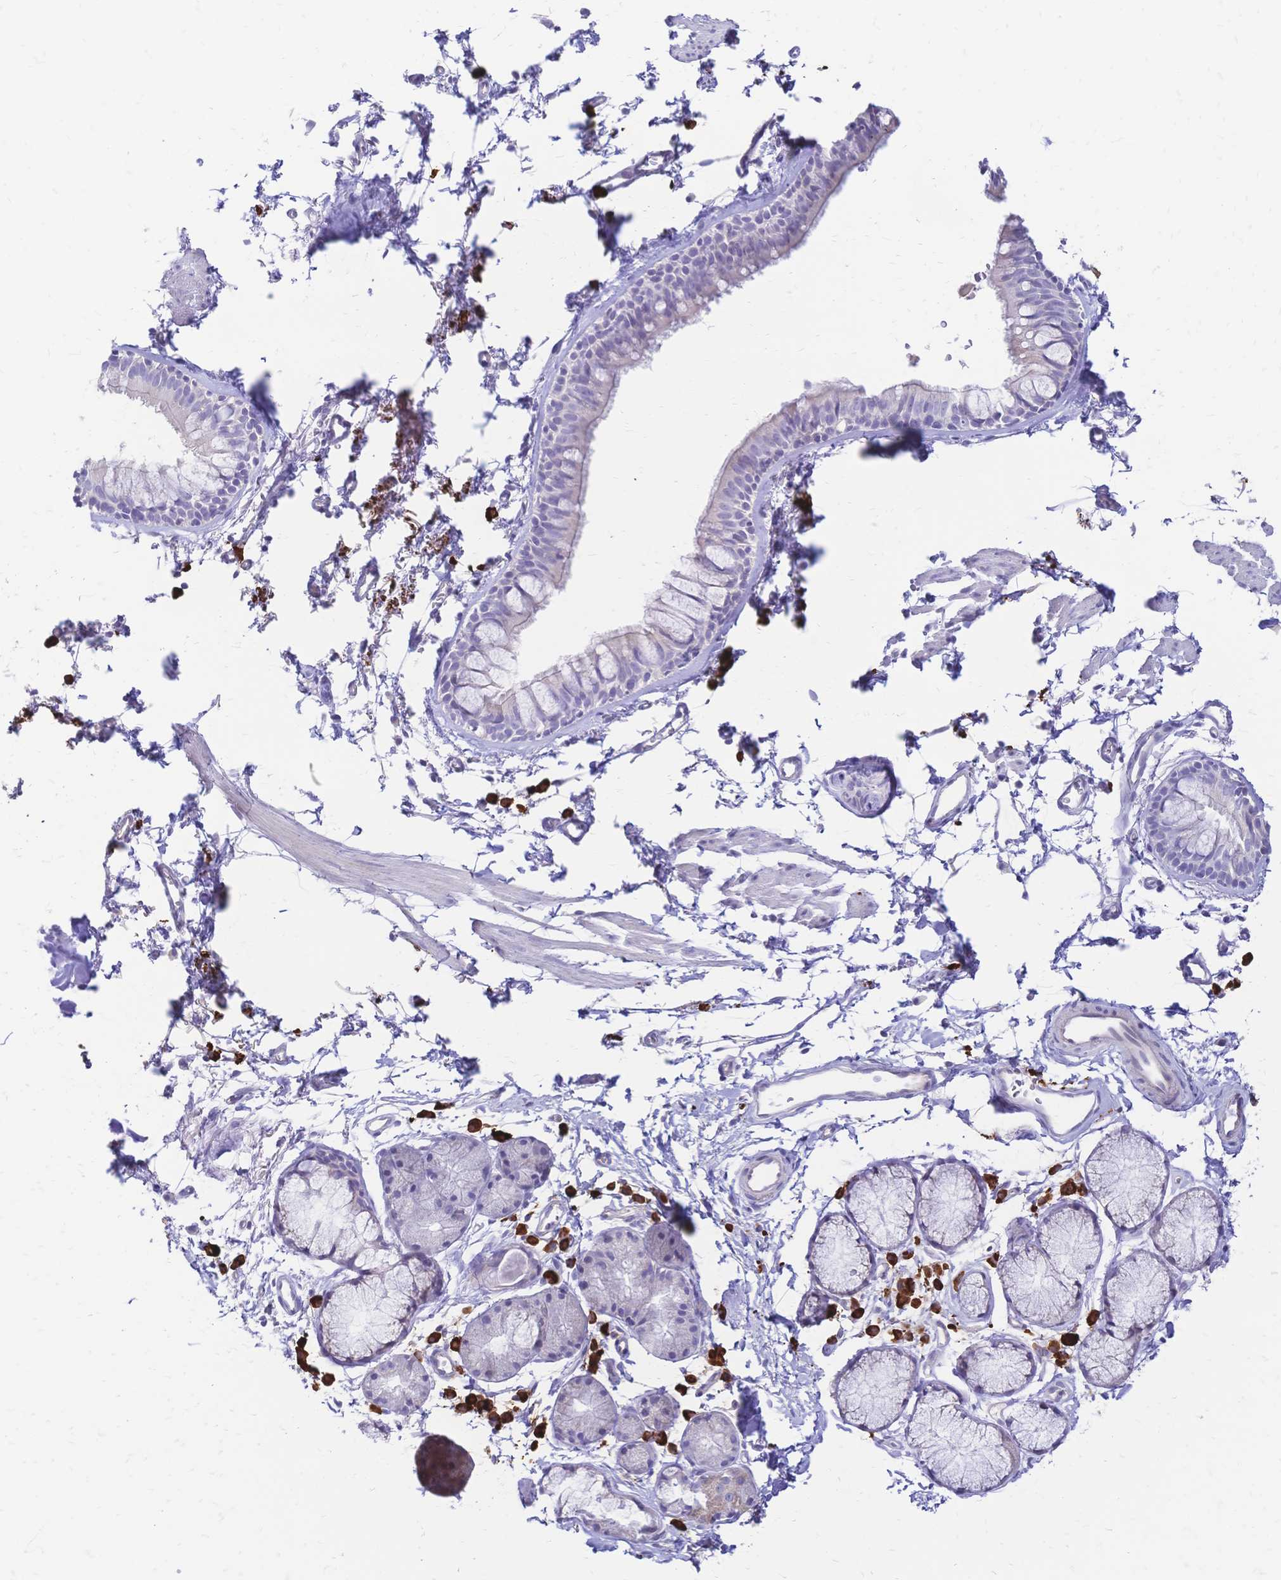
{"staining": {"intensity": "weak", "quantity": "<25%", "location": "cytoplasmic/membranous"}, "tissue": "bronchus", "cell_type": "Respiratory epithelial cells", "image_type": "normal", "snomed": [{"axis": "morphology", "description": "Normal tissue, NOS"}, {"axis": "topography", "description": "Cartilage tissue"}, {"axis": "topography", "description": "Bronchus"}], "caption": "The image reveals no staining of respiratory epithelial cells in normal bronchus. (DAB immunohistochemistry (IHC) with hematoxylin counter stain).", "gene": "IL2RA", "patient": {"sex": "female", "age": 79}}